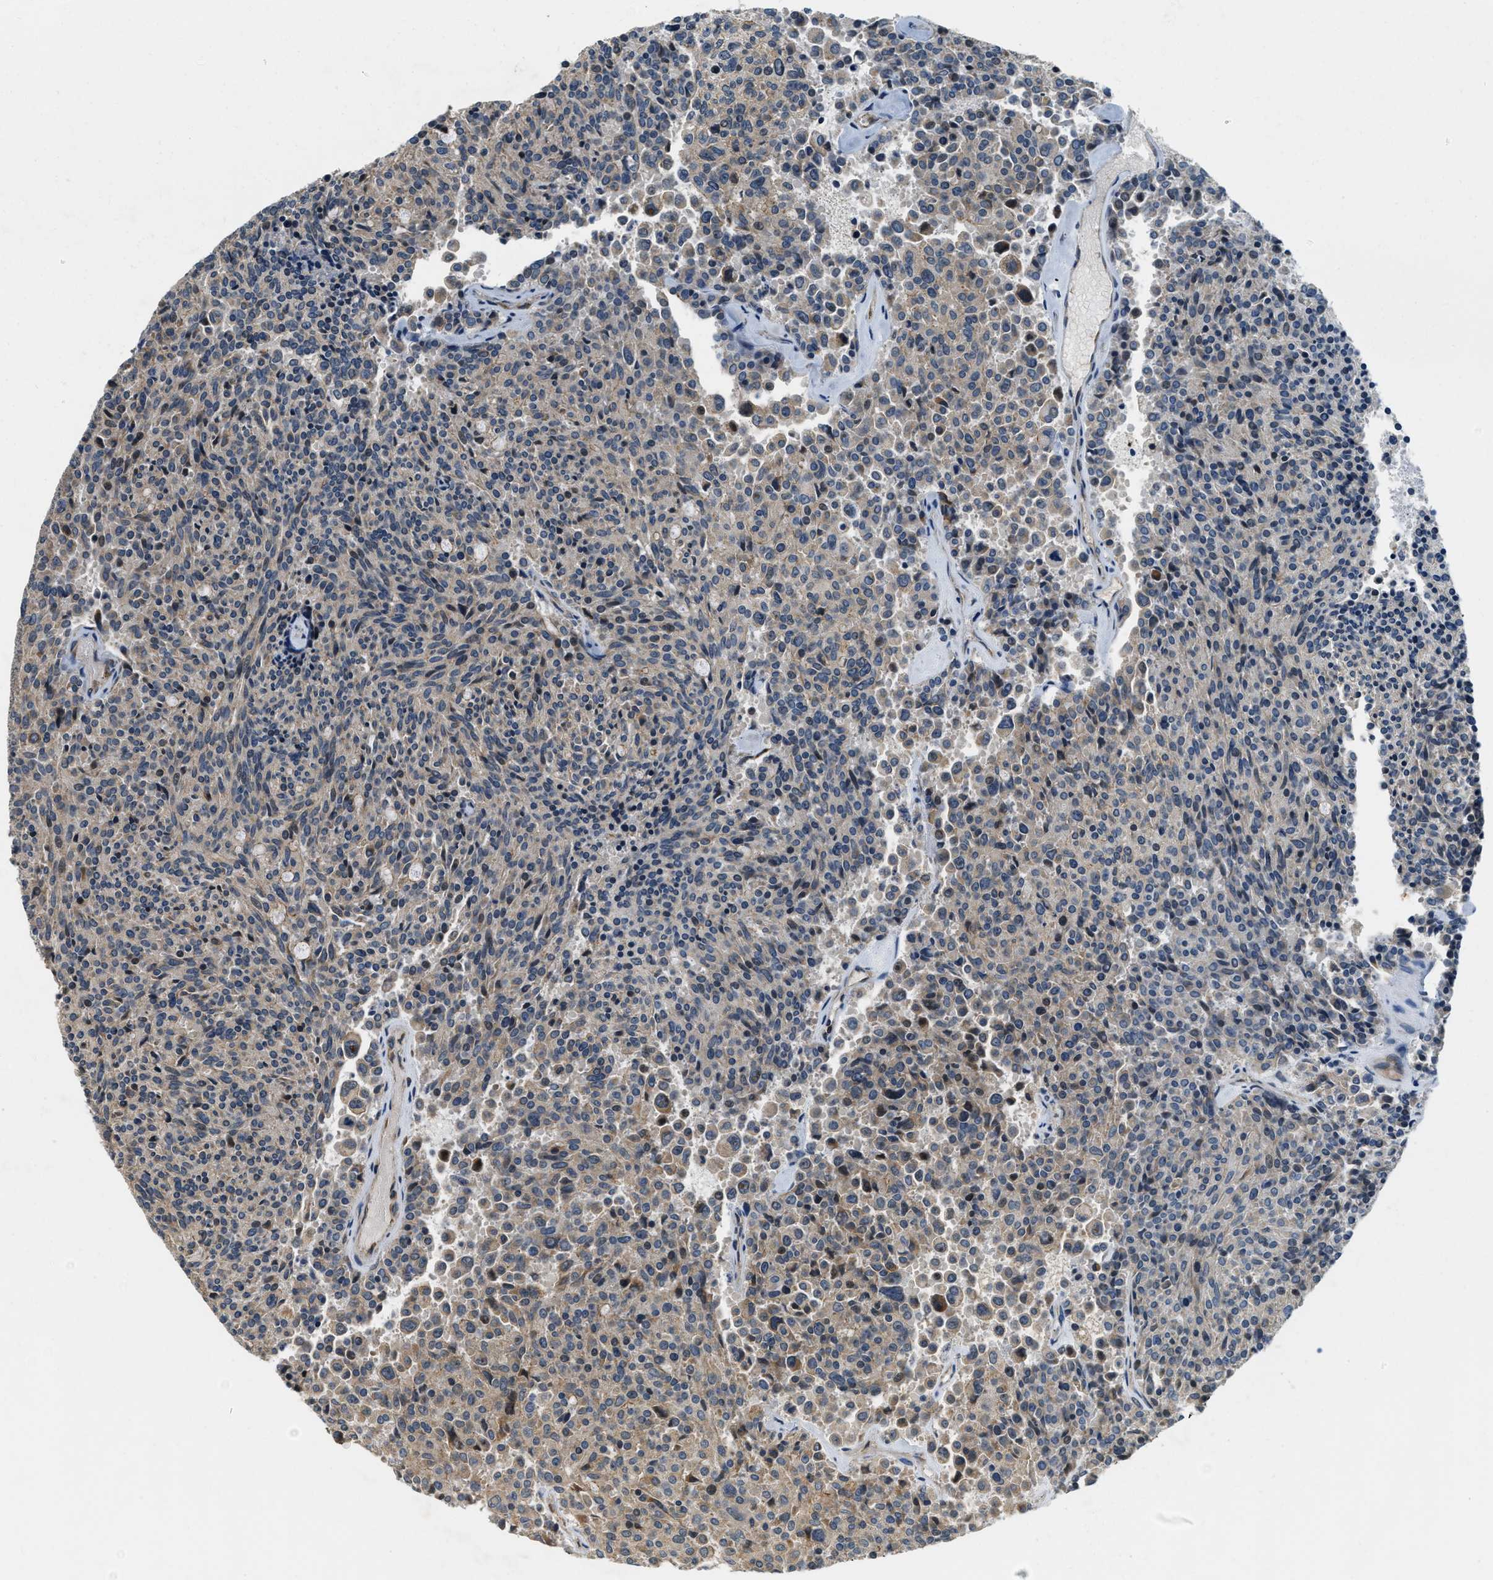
{"staining": {"intensity": "weak", "quantity": "<25%", "location": "cytoplasmic/membranous"}, "tissue": "carcinoid", "cell_type": "Tumor cells", "image_type": "cancer", "snomed": [{"axis": "morphology", "description": "Carcinoid, malignant, NOS"}, {"axis": "topography", "description": "Pancreas"}], "caption": "Carcinoid stained for a protein using immunohistochemistry displays no positivity tumor cells.", "gene": "ALOX12", "patient": {"sex": "female", "age": 54}}